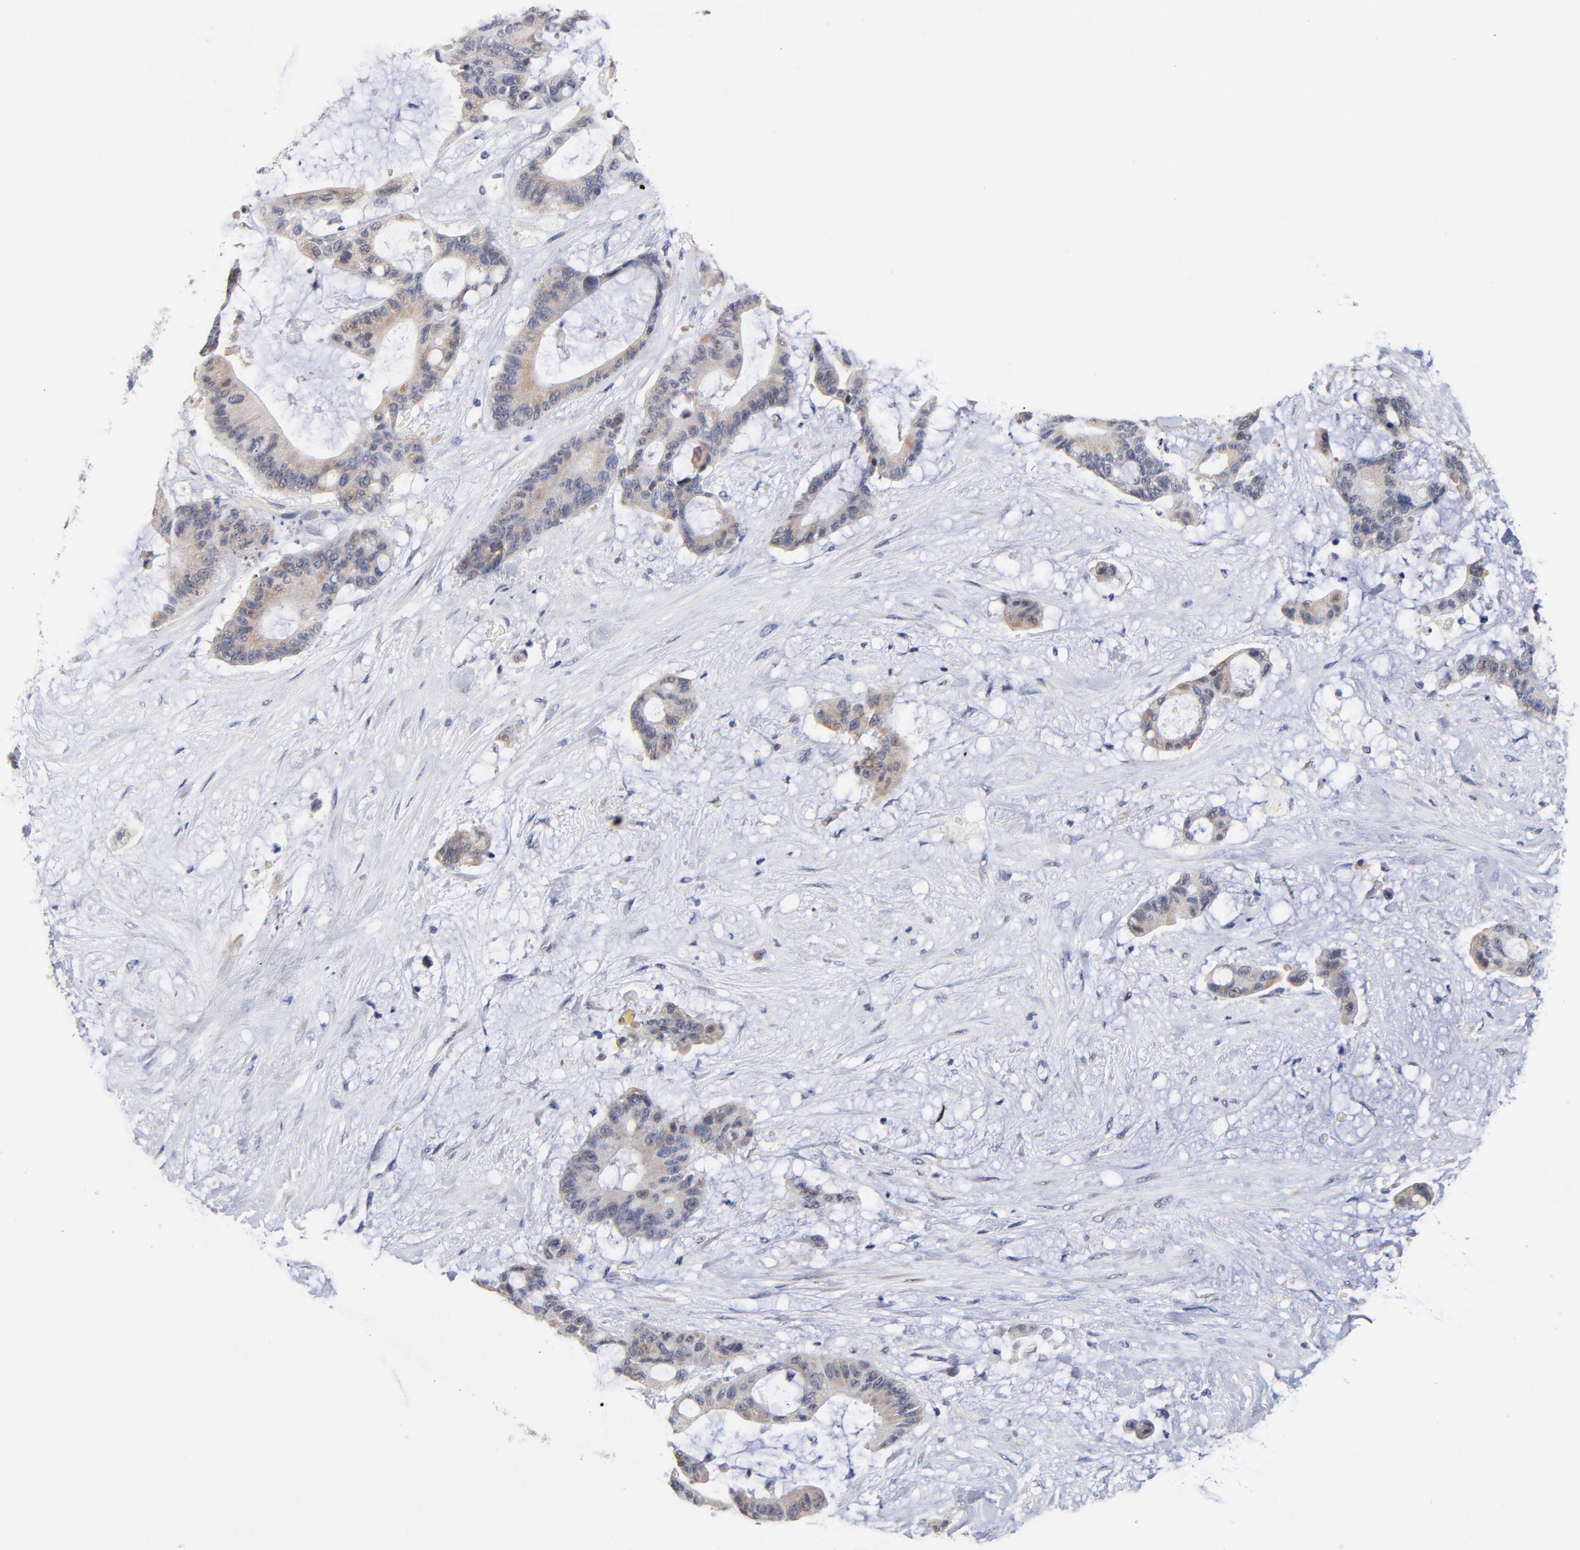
{"staining": {"intensity": "weak", "quantity": "25%-75%", "location": "cytoplasmic/membranous"}, "tissue": "liver cancer", "cell_type": "Tumor cells", "image_type": "cancer", "snomed": [{"axis": "morphology", "description": "Cholangiocarcinoma"}, {"axis": "topography", "description": "Liver"}], "caption": "Liver cholangiocarcinoma was stained to show a protein in brown. There is low levels of weak cytoplasmic/membranous staining in about 25%-75% of tumor cells. (IHC, brightfield microscopy, high magnification).", "gene": "TWNK", "patient": {"sex": "female", "age": 73}}